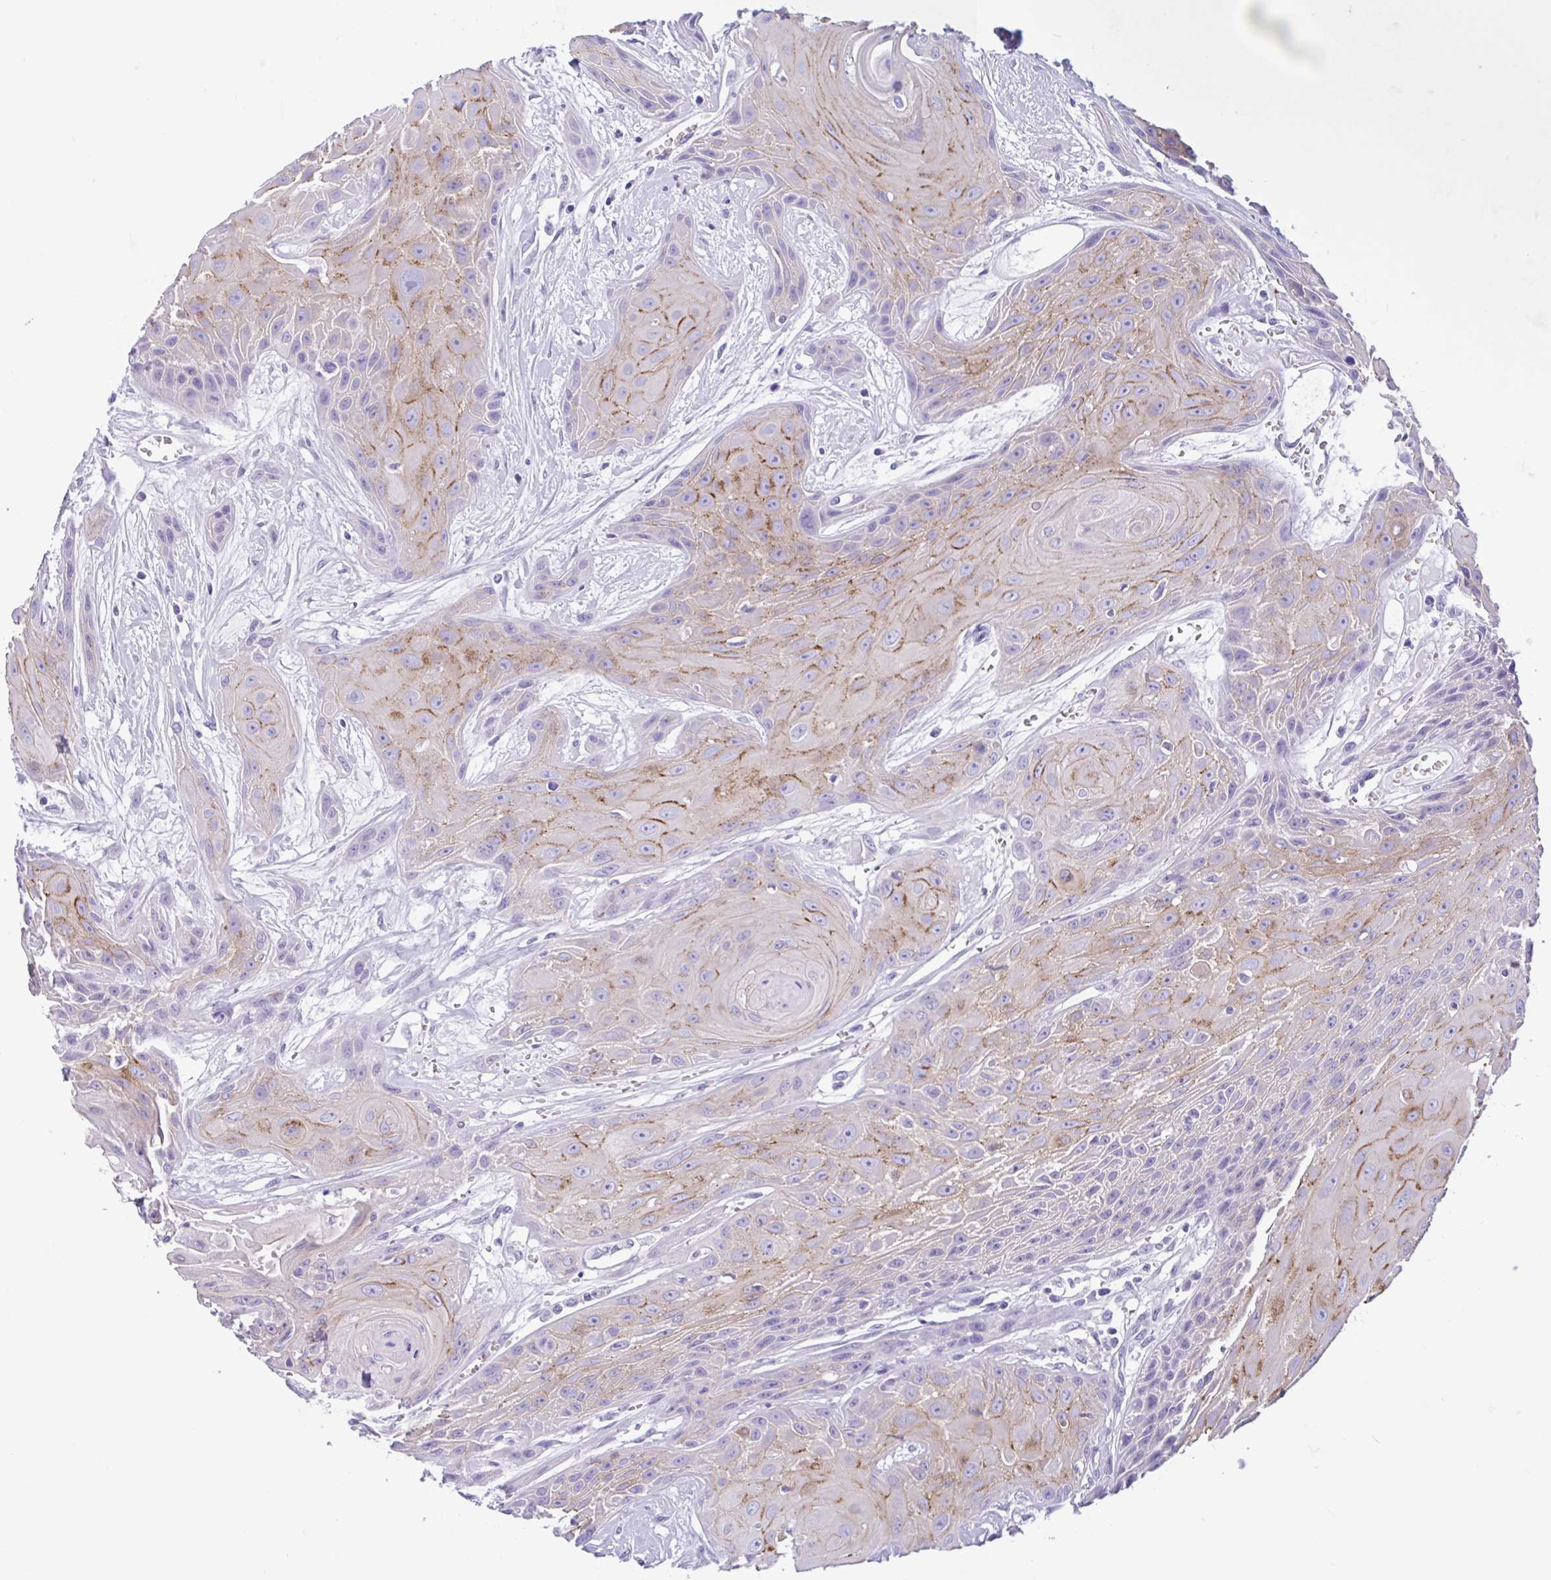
{"staining": {"intensity": "moderate", "quantity": "<25%", "location": "cytoplasmic/membranous"}, "tissue": "head and neck cancer", "cell_type": "Tumor cells", "image_type": "cancer", "snomed": [{"axis": "morphology", "description": "Squamous cell carcinoma, NOS"}, {"axis": "topography", "description": "Head-Neck"}], "caption": "Brown immunohistochemical staining in human head and neck squamous cell carcinoma displays moderate cytoplasmic/membranous expression in about <25% of tumor cells. (Stains: DAB (3,3'-diaminobenzidine) in brown, nuclei in blue, Microscopy: brightfield microscopy at high magnification).", "gene": "TMEM79", "patient": {"sex": "female", "age": 73}}